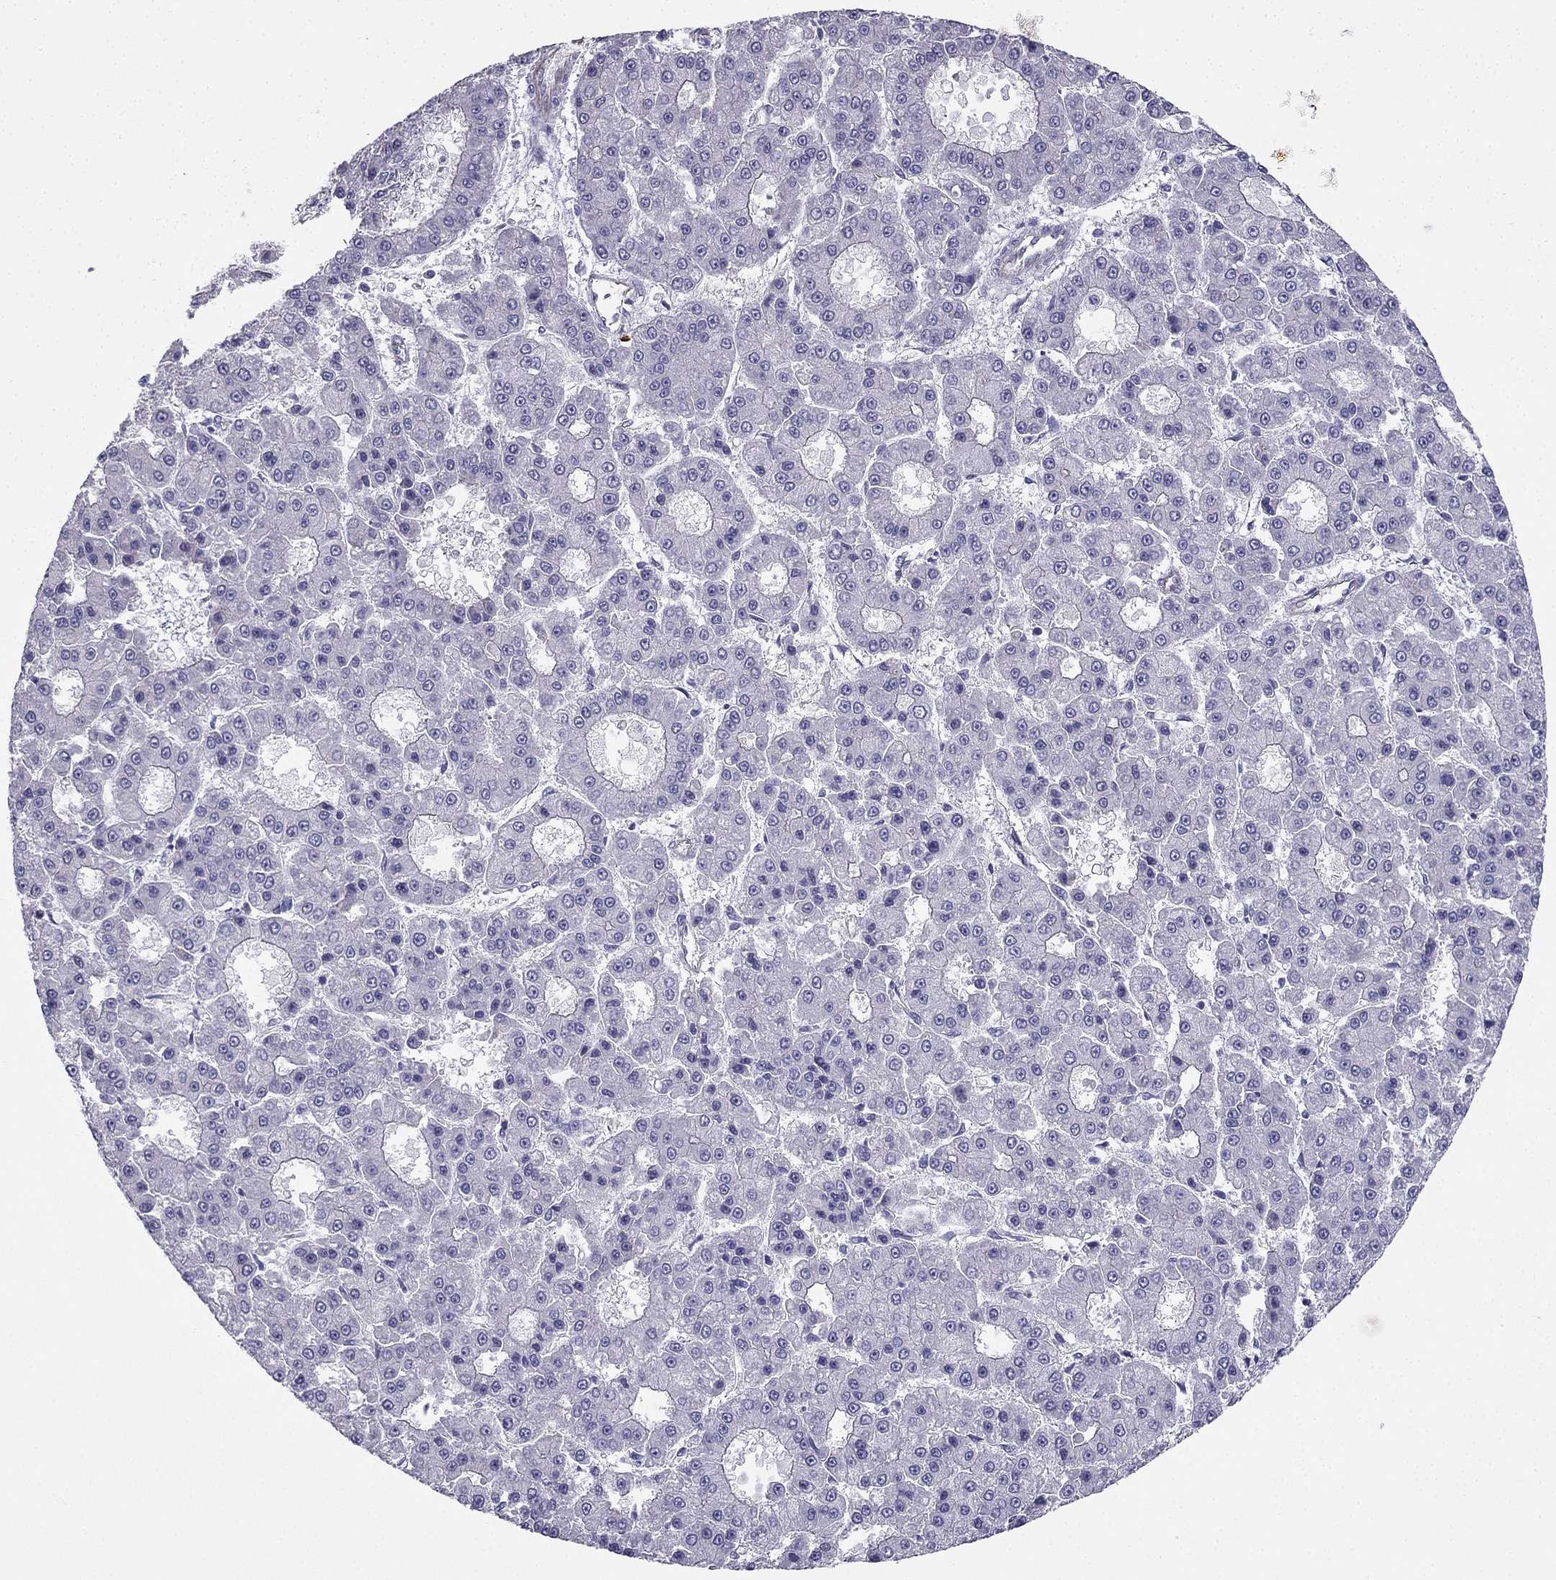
{"staining": {"intensity": "negative", "quantity": "none", "location": "none"}, "tissue": "liver cancer", "cell_type": "Tumor cells", "image_type": "cancer", "snomed": [{"axis": "morphology", "description": "Carcinoma, Hepatocellular, NOS"}, {"axis": "topography", "description": "Liver"}], "caption": "The immunohistochemistry histopathology image has no significant positivity in tumor cells of liver cancer (hepatocellular carcinoma) tissue. (DAB IHC, high magnification).", "gene": "ENOX1", "patient": {"sex": "male", "age": 70}}